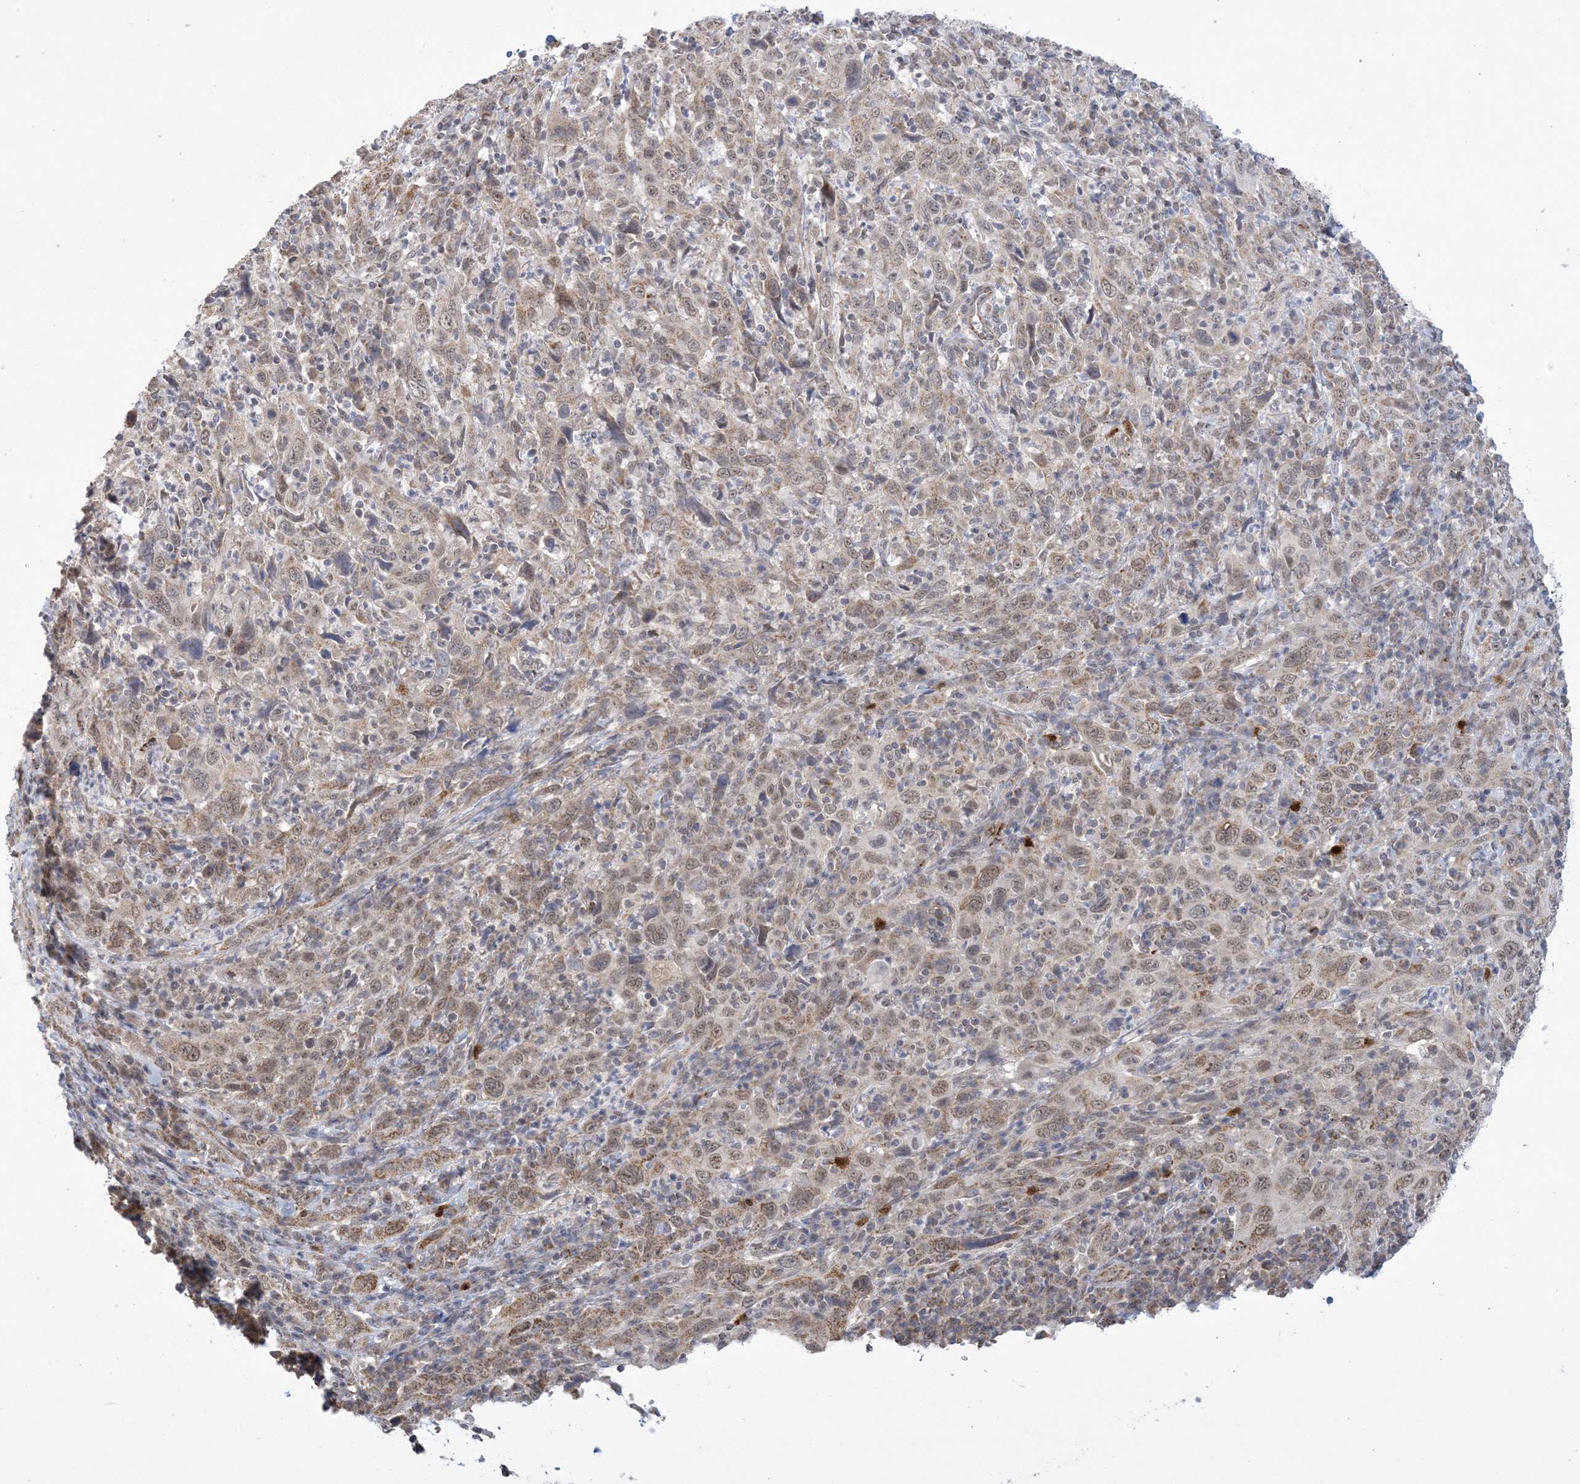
{"staining": {"intensity": "weak", "quantity": ">75%", "location": "cytoplasmic/membranous,nuclear"}, "tissue": "cervical cancer", "cell_type": "Tumor cells", "image_type": "cancer", "snomed": [{"axis": "morphology", "description": "Squamous cell carcinoma, NOS"}, {"axis": "topography", "description": "Cervix"}], "caption": "A micrograph of human squamous cell carcinoma (cervical) stained for a protein demonstrates weak cytoplasmic/membranous and nuclear brown staining in tumor cells.", "gene": "TRMT10C", "patient": {"sex": "female", "age": 46}}